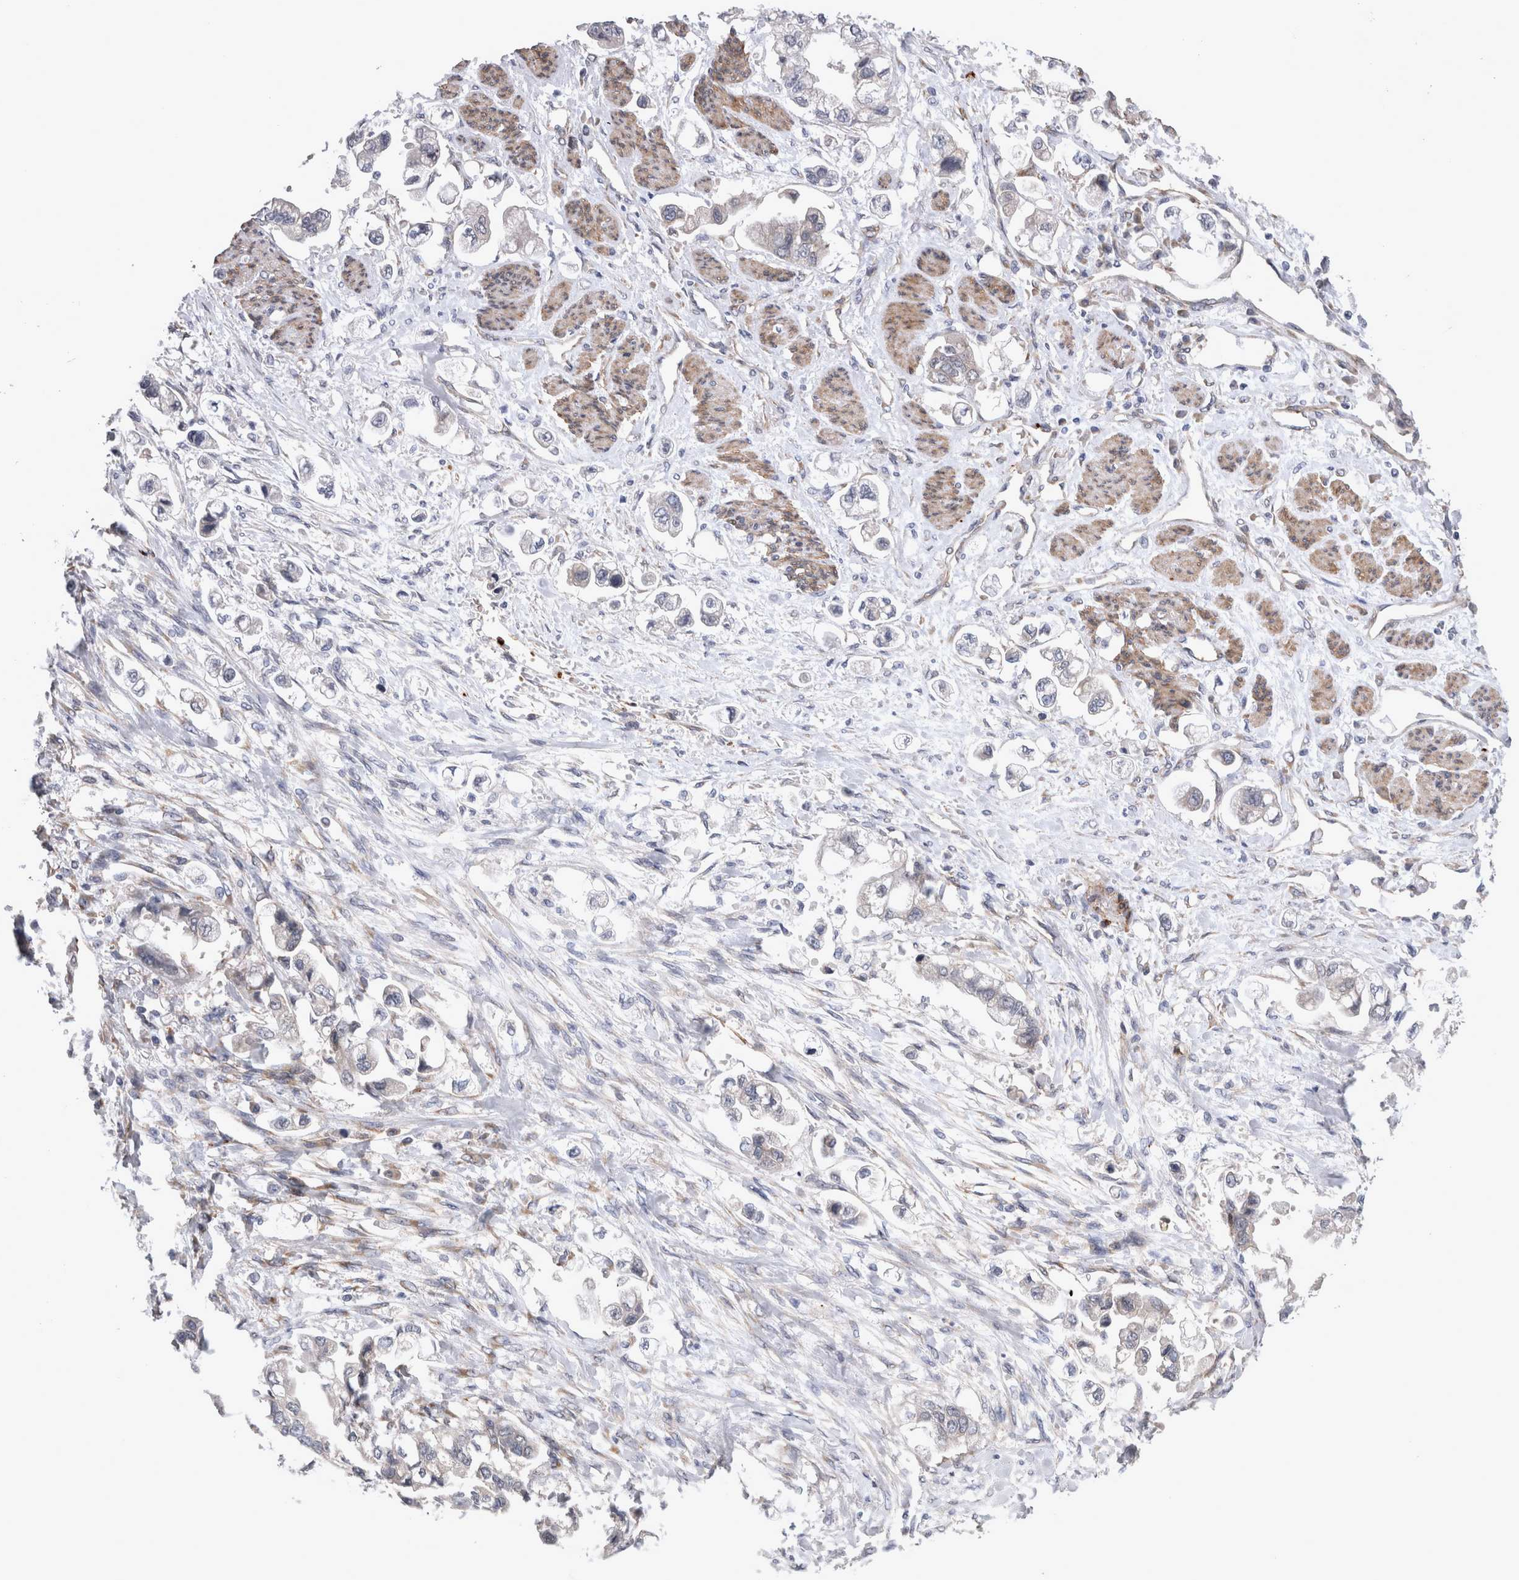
{"staining": {"intensity": "negative", "quantity": "none", "location": "none"}, "tissue": "stomach cancer", "cell_type": "Tumor cells", "image_type": "cancer", "snomed": [{"axis": "morphology", "description": "Adenocarcinoma, NOS"}, {"axis": "topography", "description": "Stomach"}], "caption": "Immunohistochemistry image of neoplastic tissue: human stomach cancer (adenocarcinoma) stained with DAB exhibits no significant protein positivity in tumor cells.", "gene": "DDX6", "patient": {"sex": "male", "age": 62}}